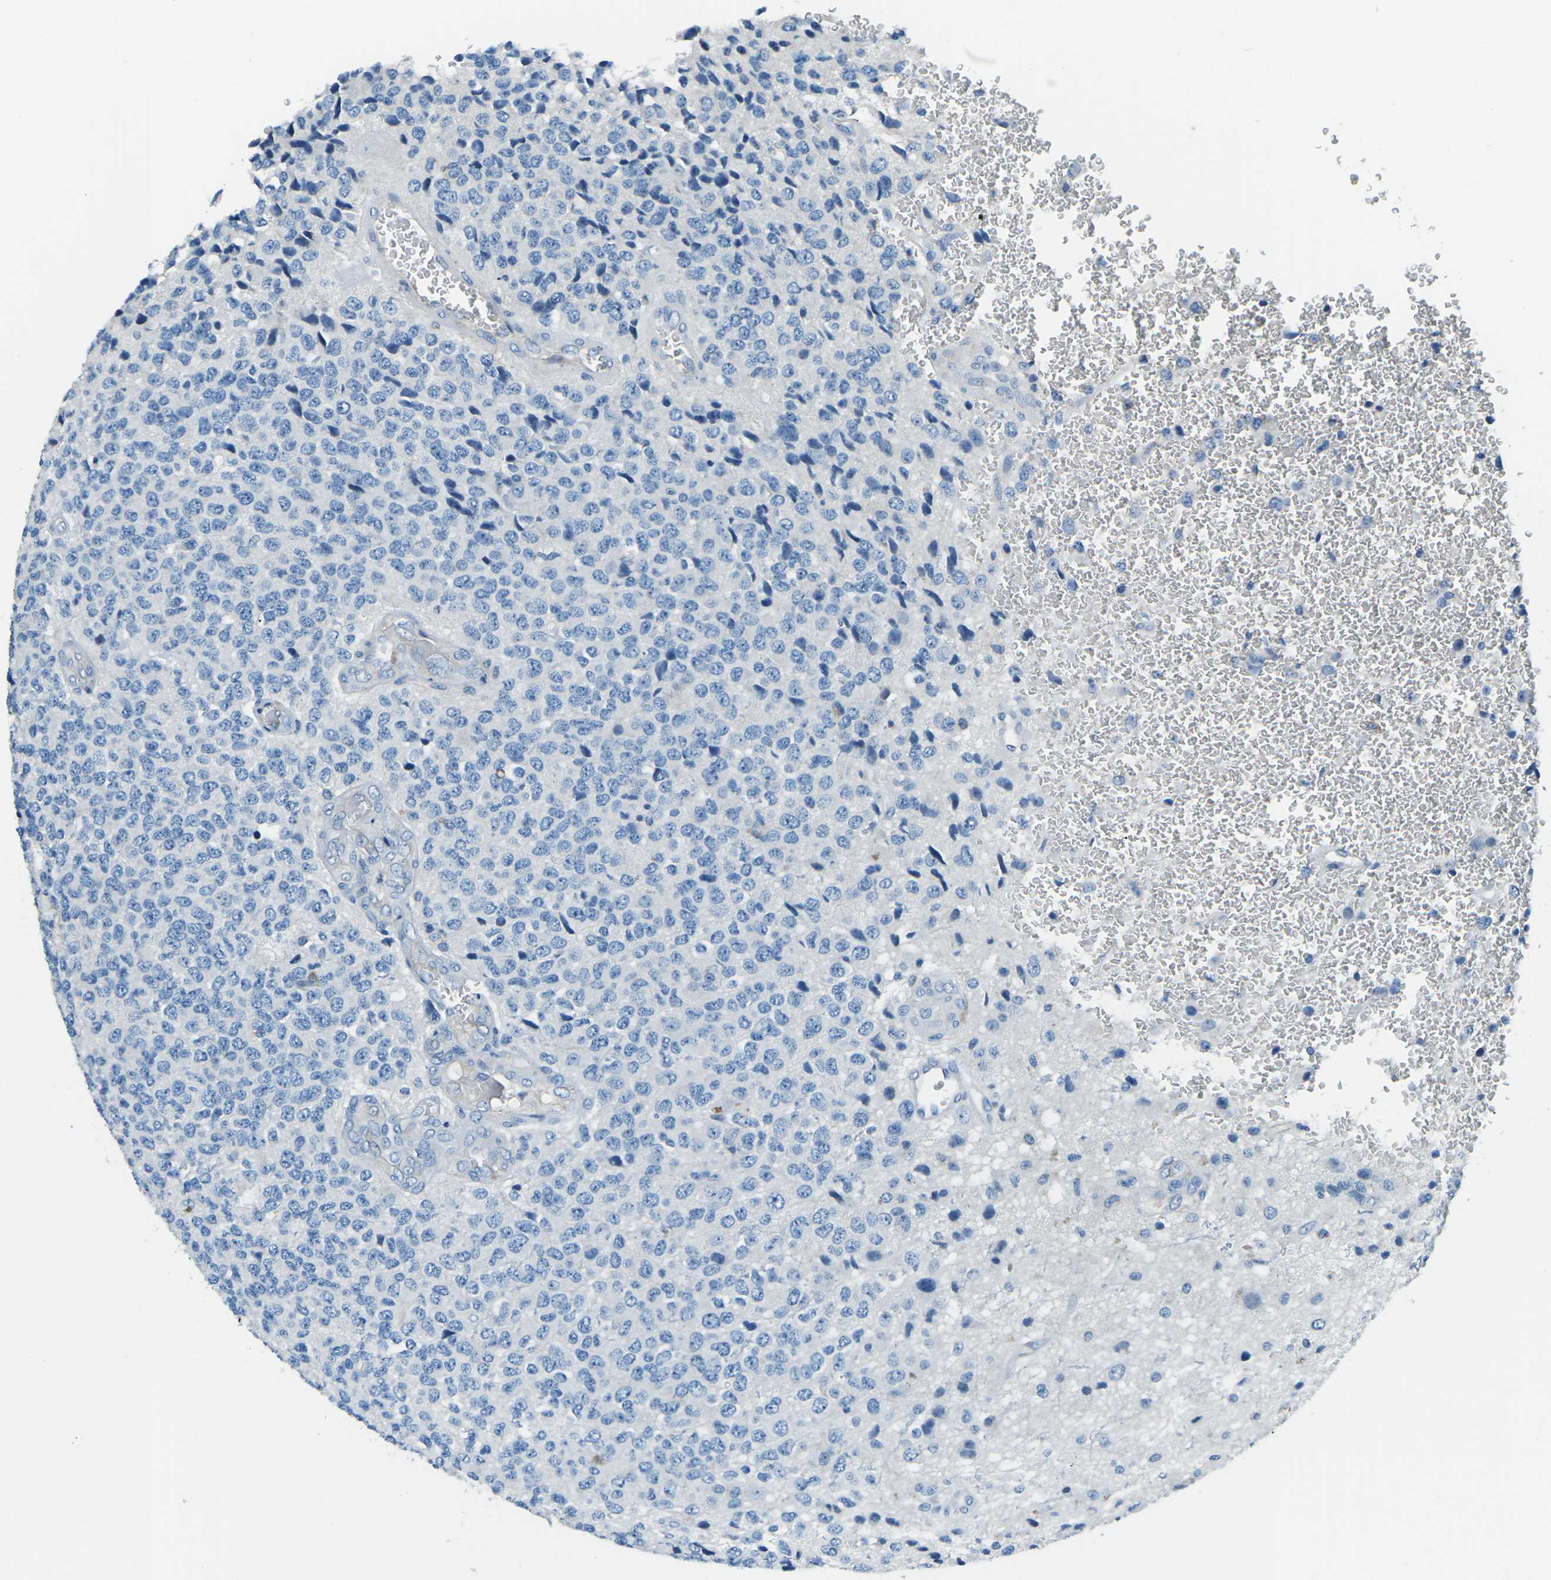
{"staining": {"intensity": "negative", "quantity": "none", "location": "none"}, "tissue": "glioma", "cell_type": "Tumor cells", "image_type": "cancer", "snomed": [{"axis": "morphology", "description": "Glioma, malignant, High grade"}, {"axis": "topography", "description": "pancreas cauda"}], "caption": "Histopathology image shows no protein staining in tumor cells of malignant glioma (high-grade) tissue. (DAB IHC visualized using brightfield microscopy, high magnification).", "gene": "CD1D", "patient": {"sex": "male", "age": 60}}